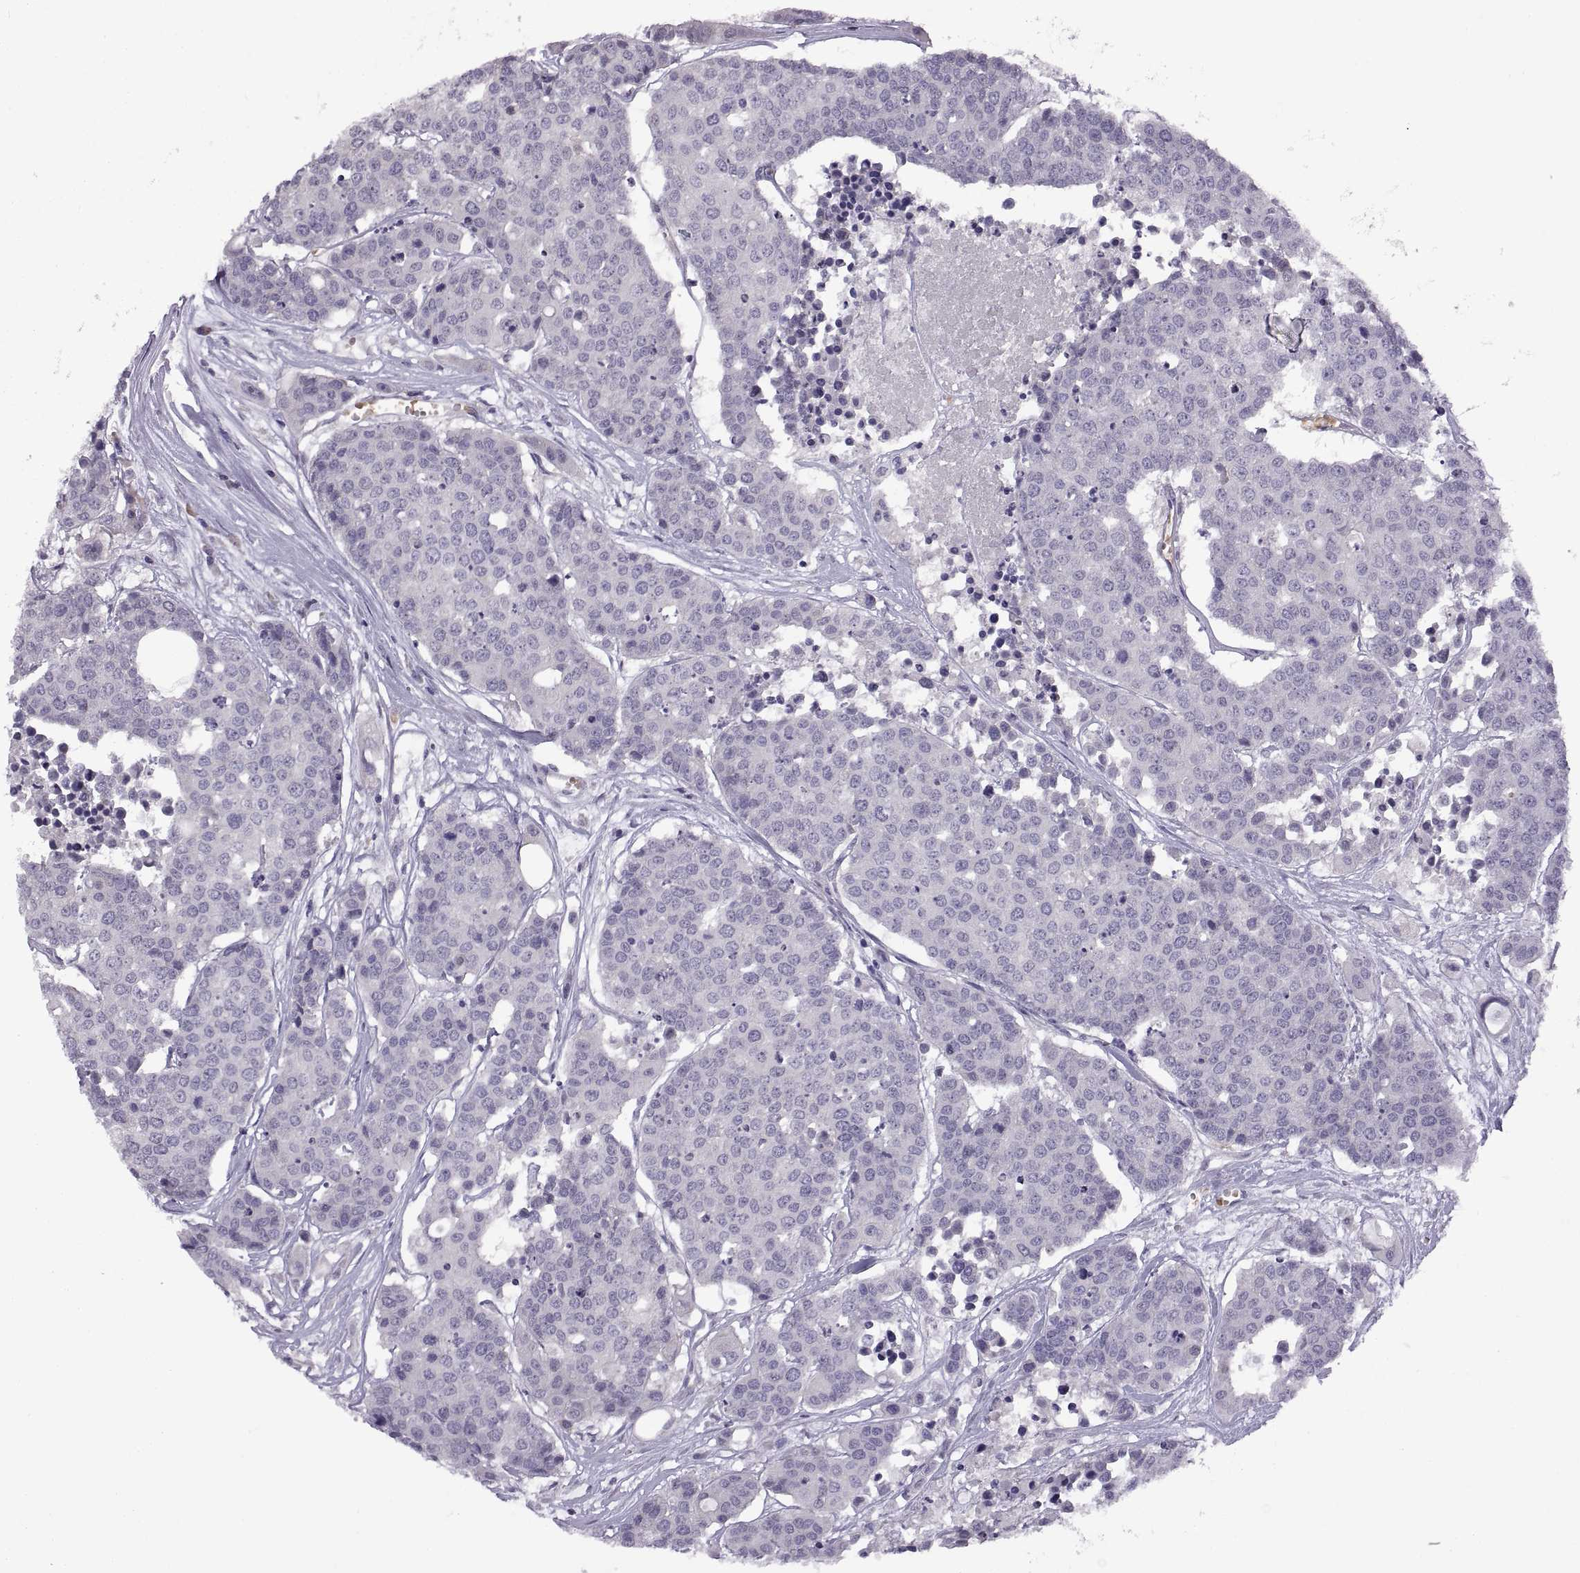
{"staining": {"intensity": "negative", "quantity": "none", "location": "none"}, "tissue": "carcinoid", "cell_type": "Tumor cells", "image_type": "cancer", "snomed": [{"axis": "morphology", "description": "Carcinoid, malignant, NOS"}, {"axis": "topography", "description": "Colon"}], "caption": "High power microscopy photomicrograph of an immunohistochemistry (IHC) histopathology image of carcinoid, revealing no significant staining in tumor cells. Nuclei are stained in blue.", "gene": "MEIOC", "patient": {"sex": "male", "age": 81}}